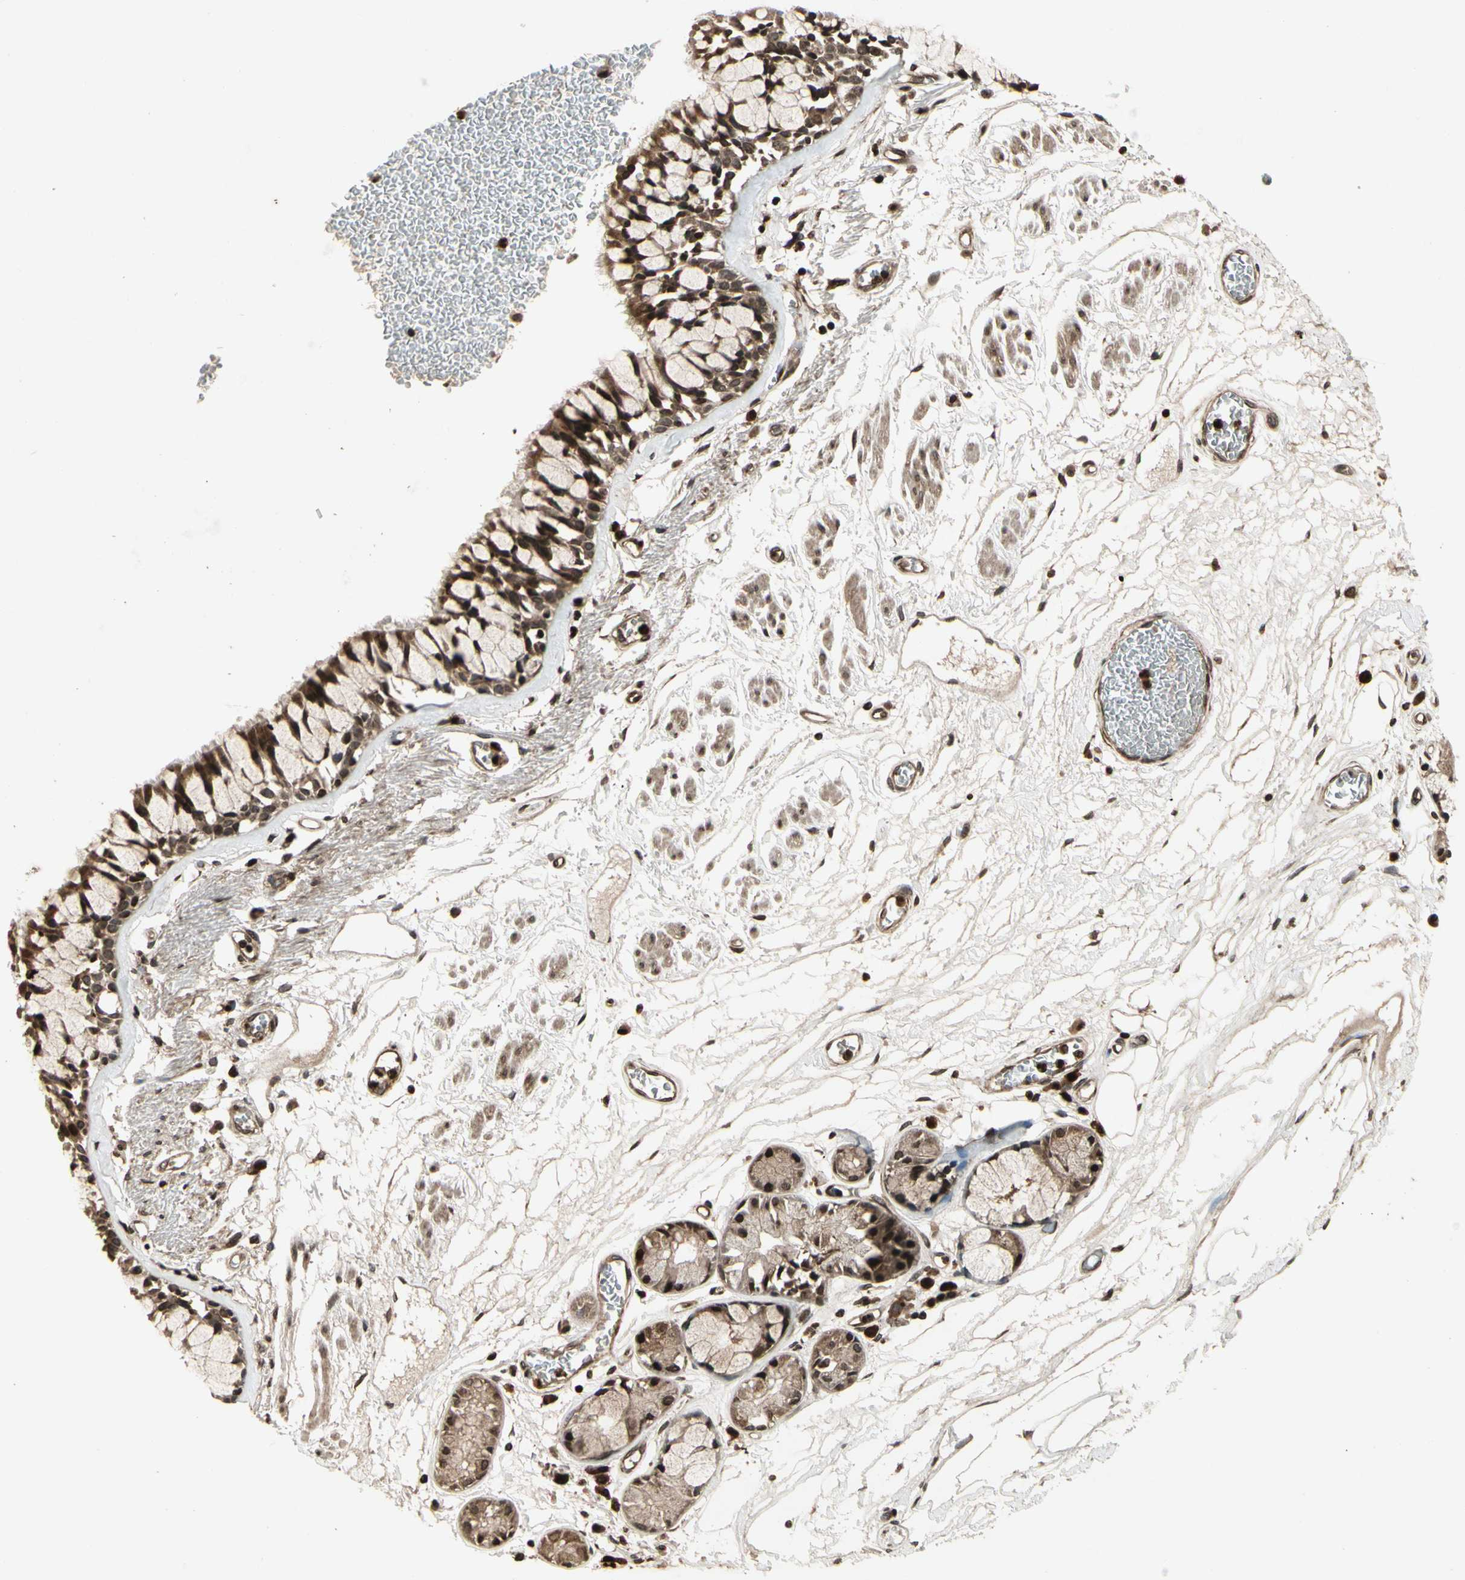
{"staining": {"intensity": "strong", "quantity": ">75%", "location": "cytoplasmic/membranous,nuclear"}, "tissue": "bronchus", "cell_type": "Respiratory epithelial cells", "image_type": "normal", "snomed": [{"axis": "morphology", "description": "Normal tissue, NOS"}, {"axis": "topography", "description": "Bronchus"}], "caption": "Protein expression analysis of unremarkable bronchus displays strong cytoplasmic/membranous,nuclear positivity in approximately >75% of respiratory epithelial cells.", "gene": "GLRX", "patient": {"sex": "male", "age": 66}}